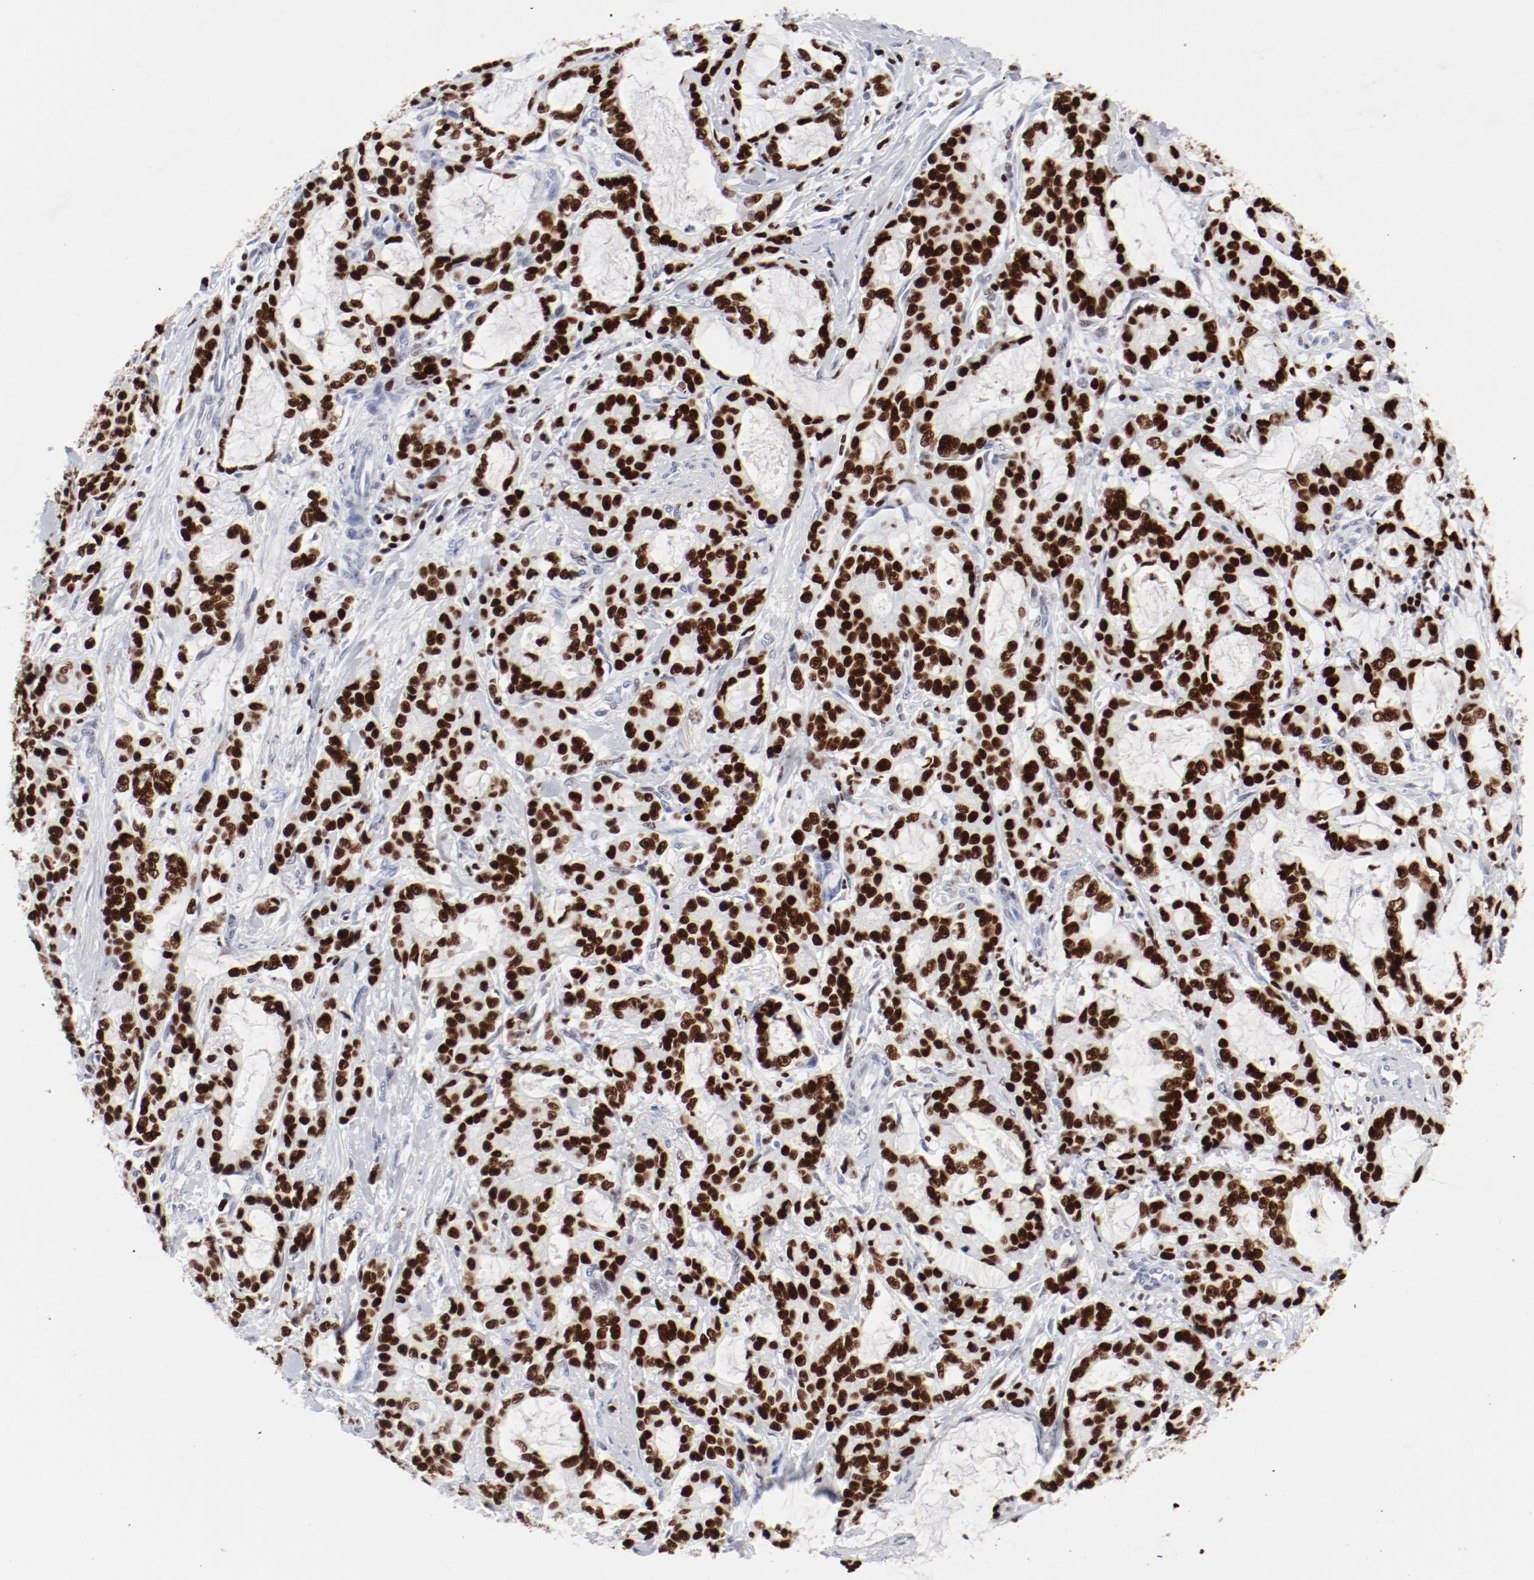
{"staining": {"intensity": "strong", "quantity": ">75%", "location": "nuclear"}, "tissue": "pancreatic cancer", "cell_type": "Tumor cells", "image_type": "cancer", "snomed": [{"axis": "morphology", "description": "Adenocarcinoma, NOS"}, {"axis": "topography", "description": "Pancreas"}], "caption": "An image of pancreatic cancer (adenocarcinoma) stained for a protein reveals strong nuclear brown staining in tumor cells. Nuclei are stained in blue.", "gene": "SMARCC2", "patient": {"sex": "female", "age": 73}}